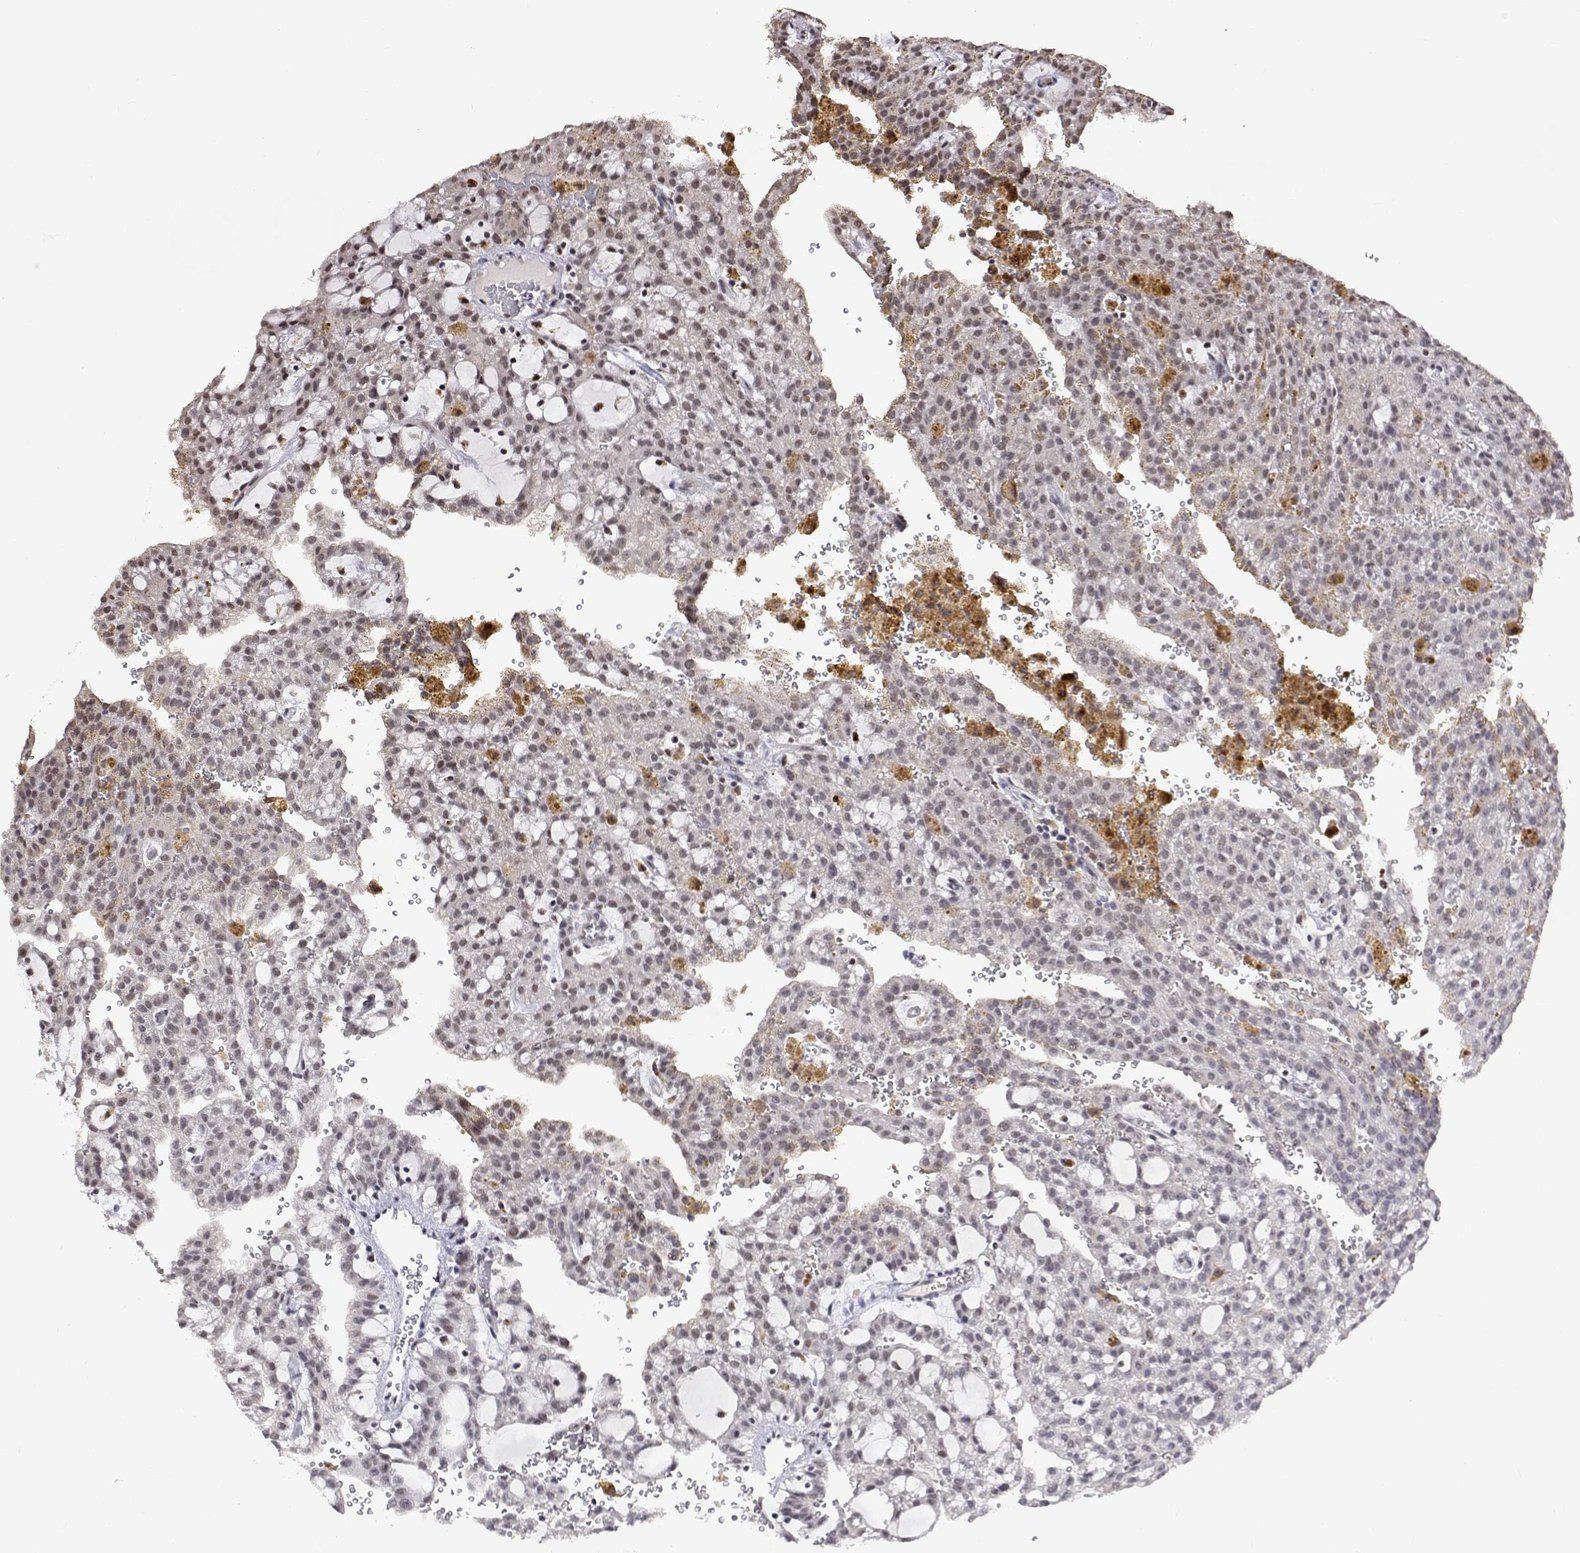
{"staining": {"intensity": "weak", "quantity": "25%-75%", "location": "nuclear"}, "tissue": "renal cancer", "cell_type": "Tumor cells", "image_type": "cancer", "snomed": [{"axis": "morphology", "description": "Adenocarcinoma, NOS"}, {"axis": "topography", "description": "Kidney"}], "caption": "Immunohistochemistry micrograph of neoplastic tissue: renal cancer (adenocarcinoma) stained using IHC reveals low levels of weak protein expression localized specifically in the nuclear of tumor cells, appearing as a nuclear brown color.", "gene": "HNRNPA0", "patient": {"sex": "male", "age": 63}}